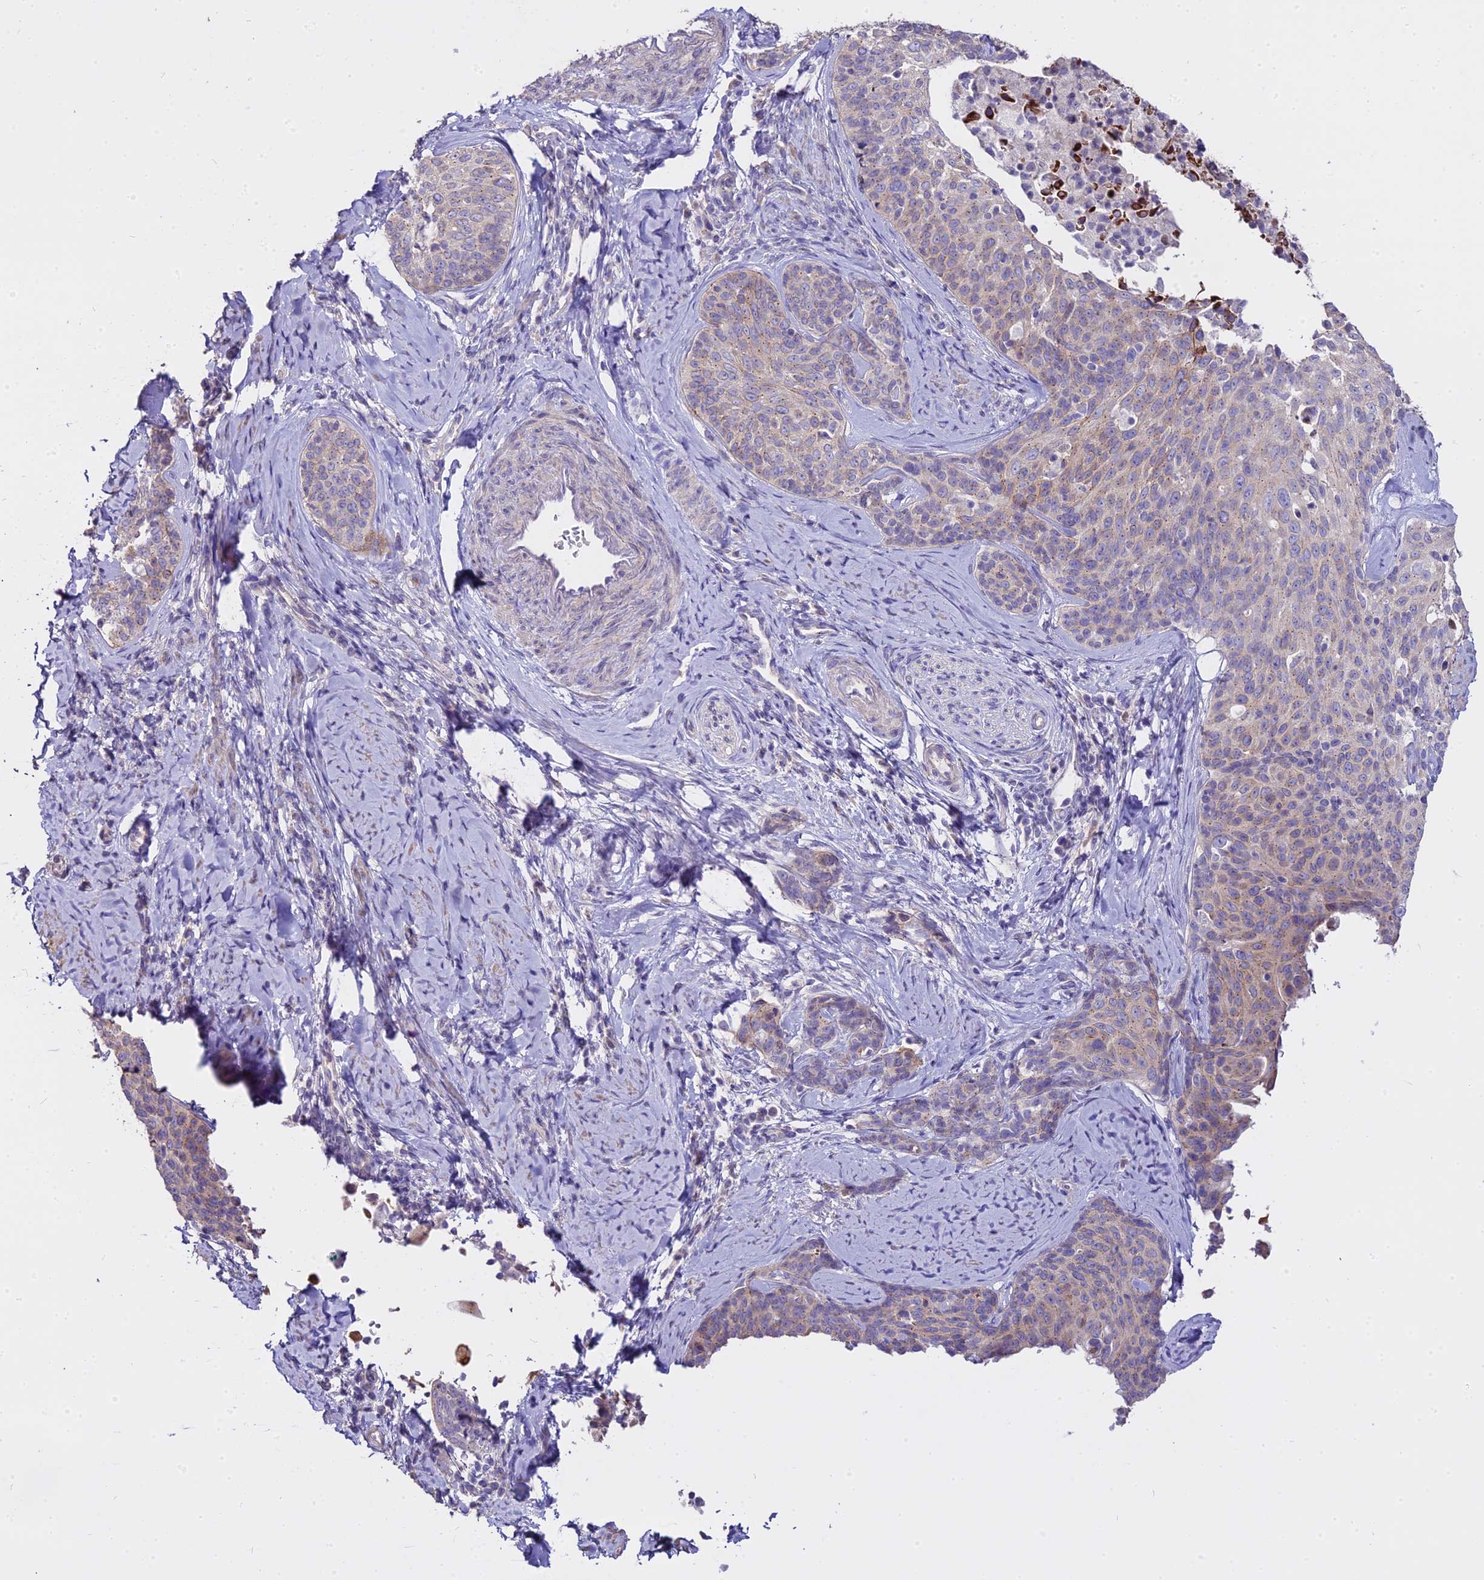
{"staining": {"intensity": "weak", "quantity": "25%-75%", "location": "cytoplasmic/membranous"}, "tissue": "cervical cancer", "cell_type": "Tumor cells", "image_type": "cancer", "snomed": [{"axis": "morphology", "description": "Squamous cell carcinoma, NOS"}, {"axis": "topography", "description": "Cervix"}], "caption": "Immunohistochemistry histopathology image of neoplastic tissue: human squamous cell carcinoma (cervical) stained using immunohistochemistry (IHC) exhibits low levels of weak protein expression localized specifically in the cytoplasmic/membranous of tumor cells, appearing as a cytoplasmic/membranous brown color.", "gene": "GLYAT", "patient": {"sex": "female", "age": 50}}